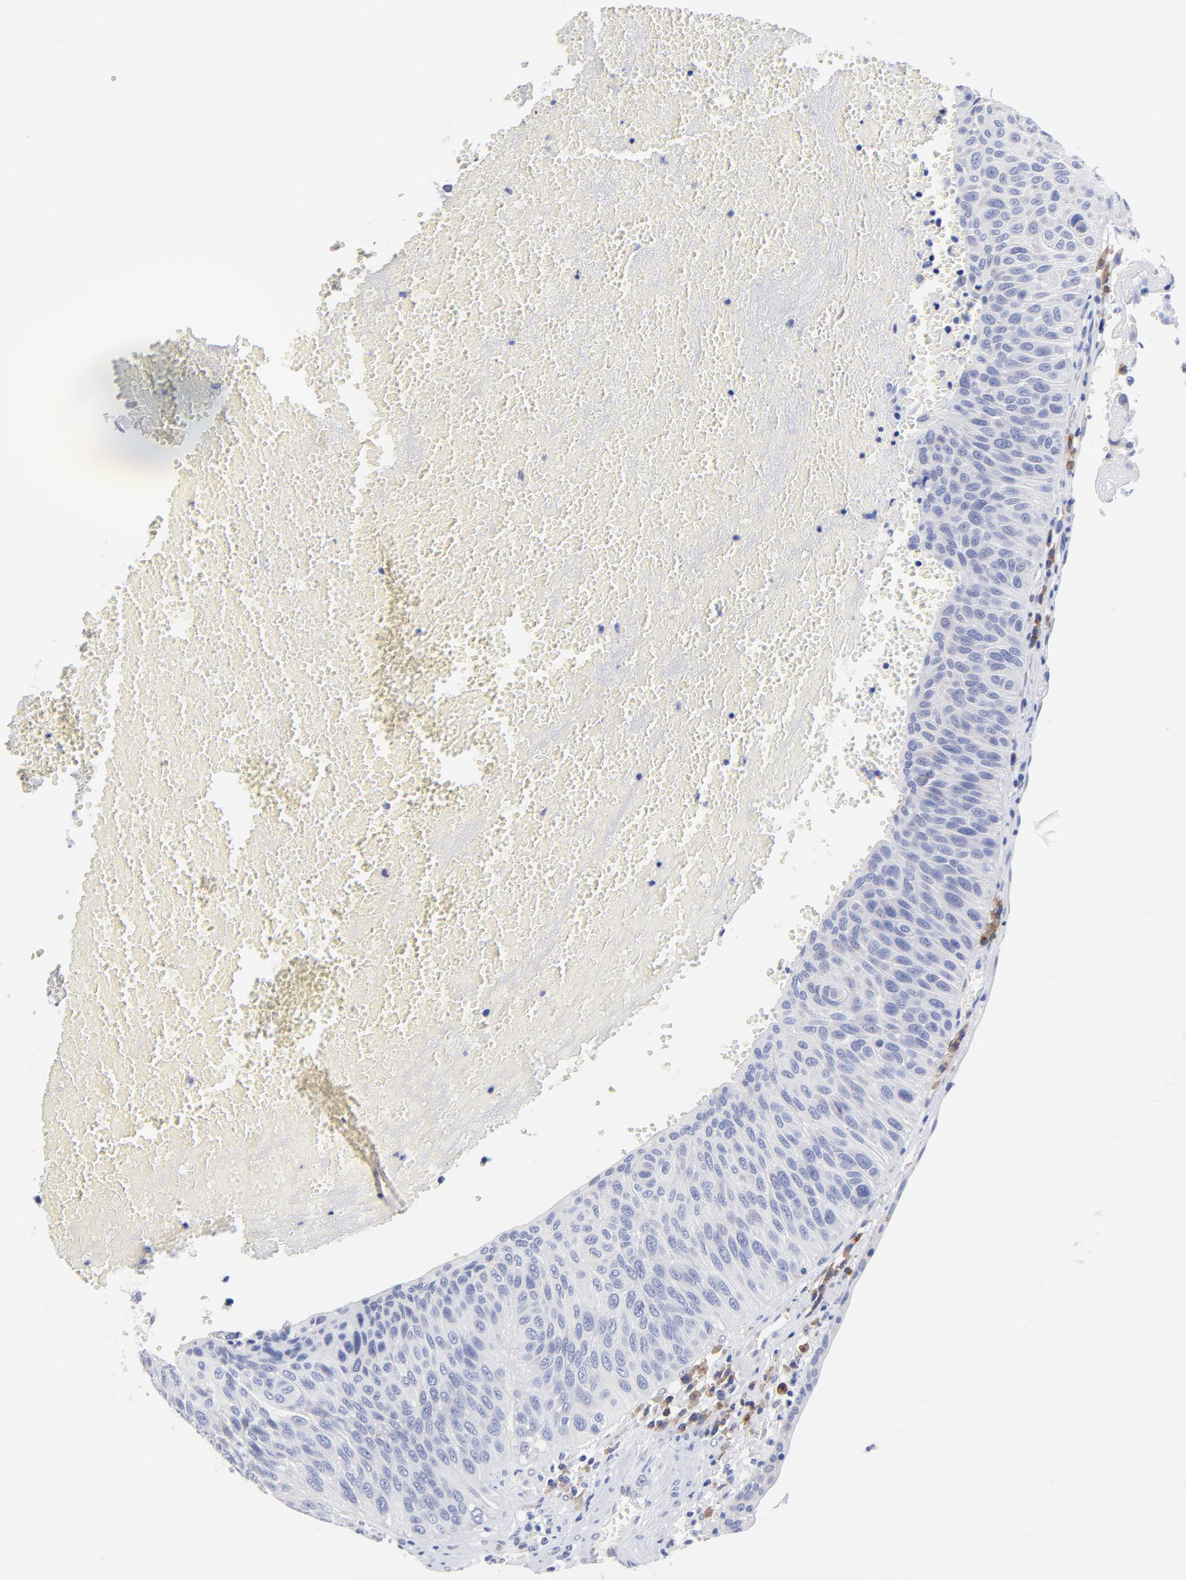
{"staining": {"intensity": "negative", "quantity": "none", "location": "none"}, "tissue": "urothelial cancer", "cell_type": "Tumor cells", "image_type": "cancer", "snomed": [{"axis": "morphology", "description": "Urothelial carcinoma, High grade"}, {"axis": "topography", "description": "Urinary bladder"}], "caption": "Immunohistochemistry of urothelial cancer demonstrates no positivity in tumor cells. (Immunohistochemistry (ihc), brightfield microscopy, high magnification).", "gene": "LAX1", "patient": {"sex": "male", "age": 66}}